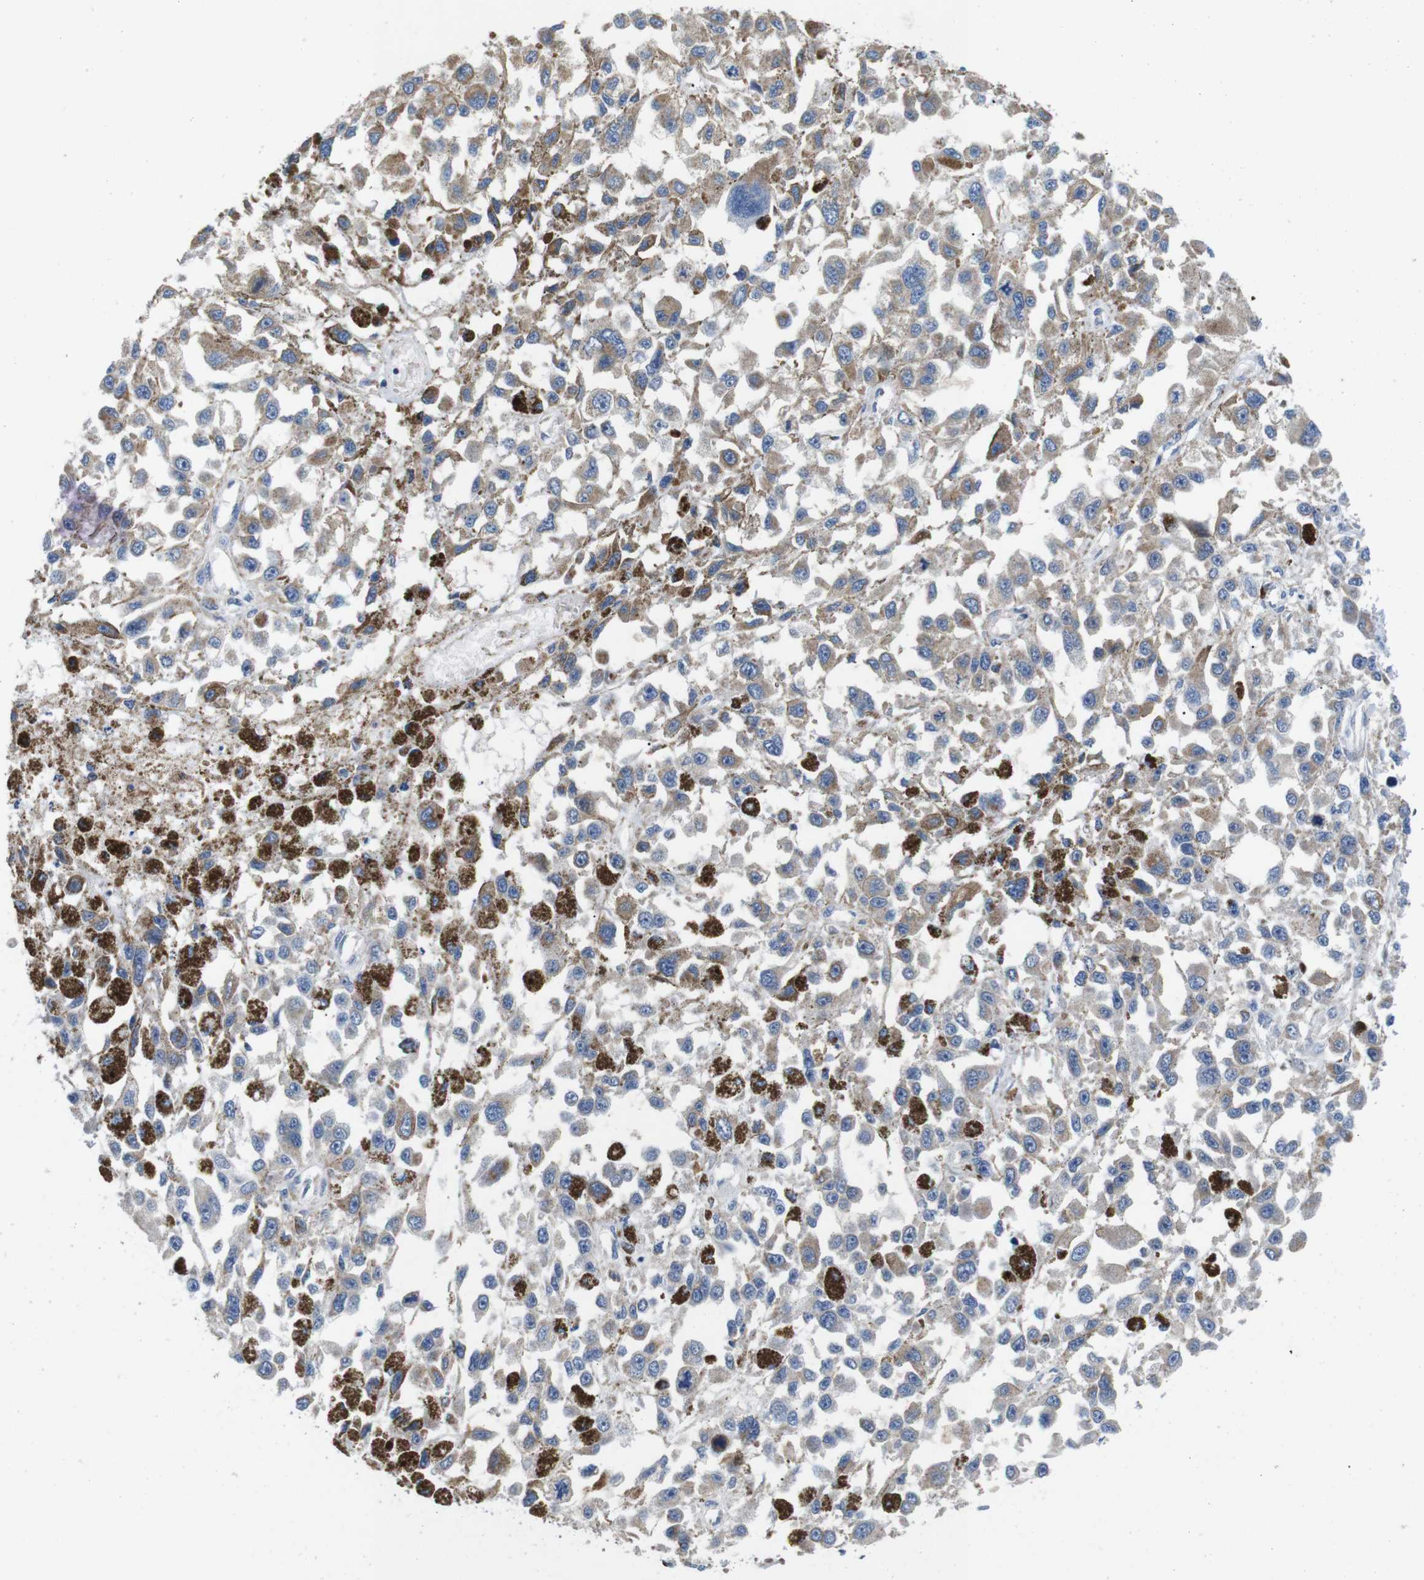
{"staining": {"intensity": "moderate", "quantity": "25%-75%", "location": "cytoplasmic/membranous"}, "tissue": "melanoma", "cell_type": "Tumor cells", "image_type": "cancer", "snomed": [{"axis": "morphology", "description": "Malignant melanoma, Metastatic site"}, {"axis": "topography", "description": "Lymph node"}], "caption": "Moderate cytoplasmic/membranous staining is appreciated in approximately 25%-75% of tumor cells in malignant melanoma (metastatic site).", "gene": "F2RL1", "patient": {"sex": "male", "age": 59}}